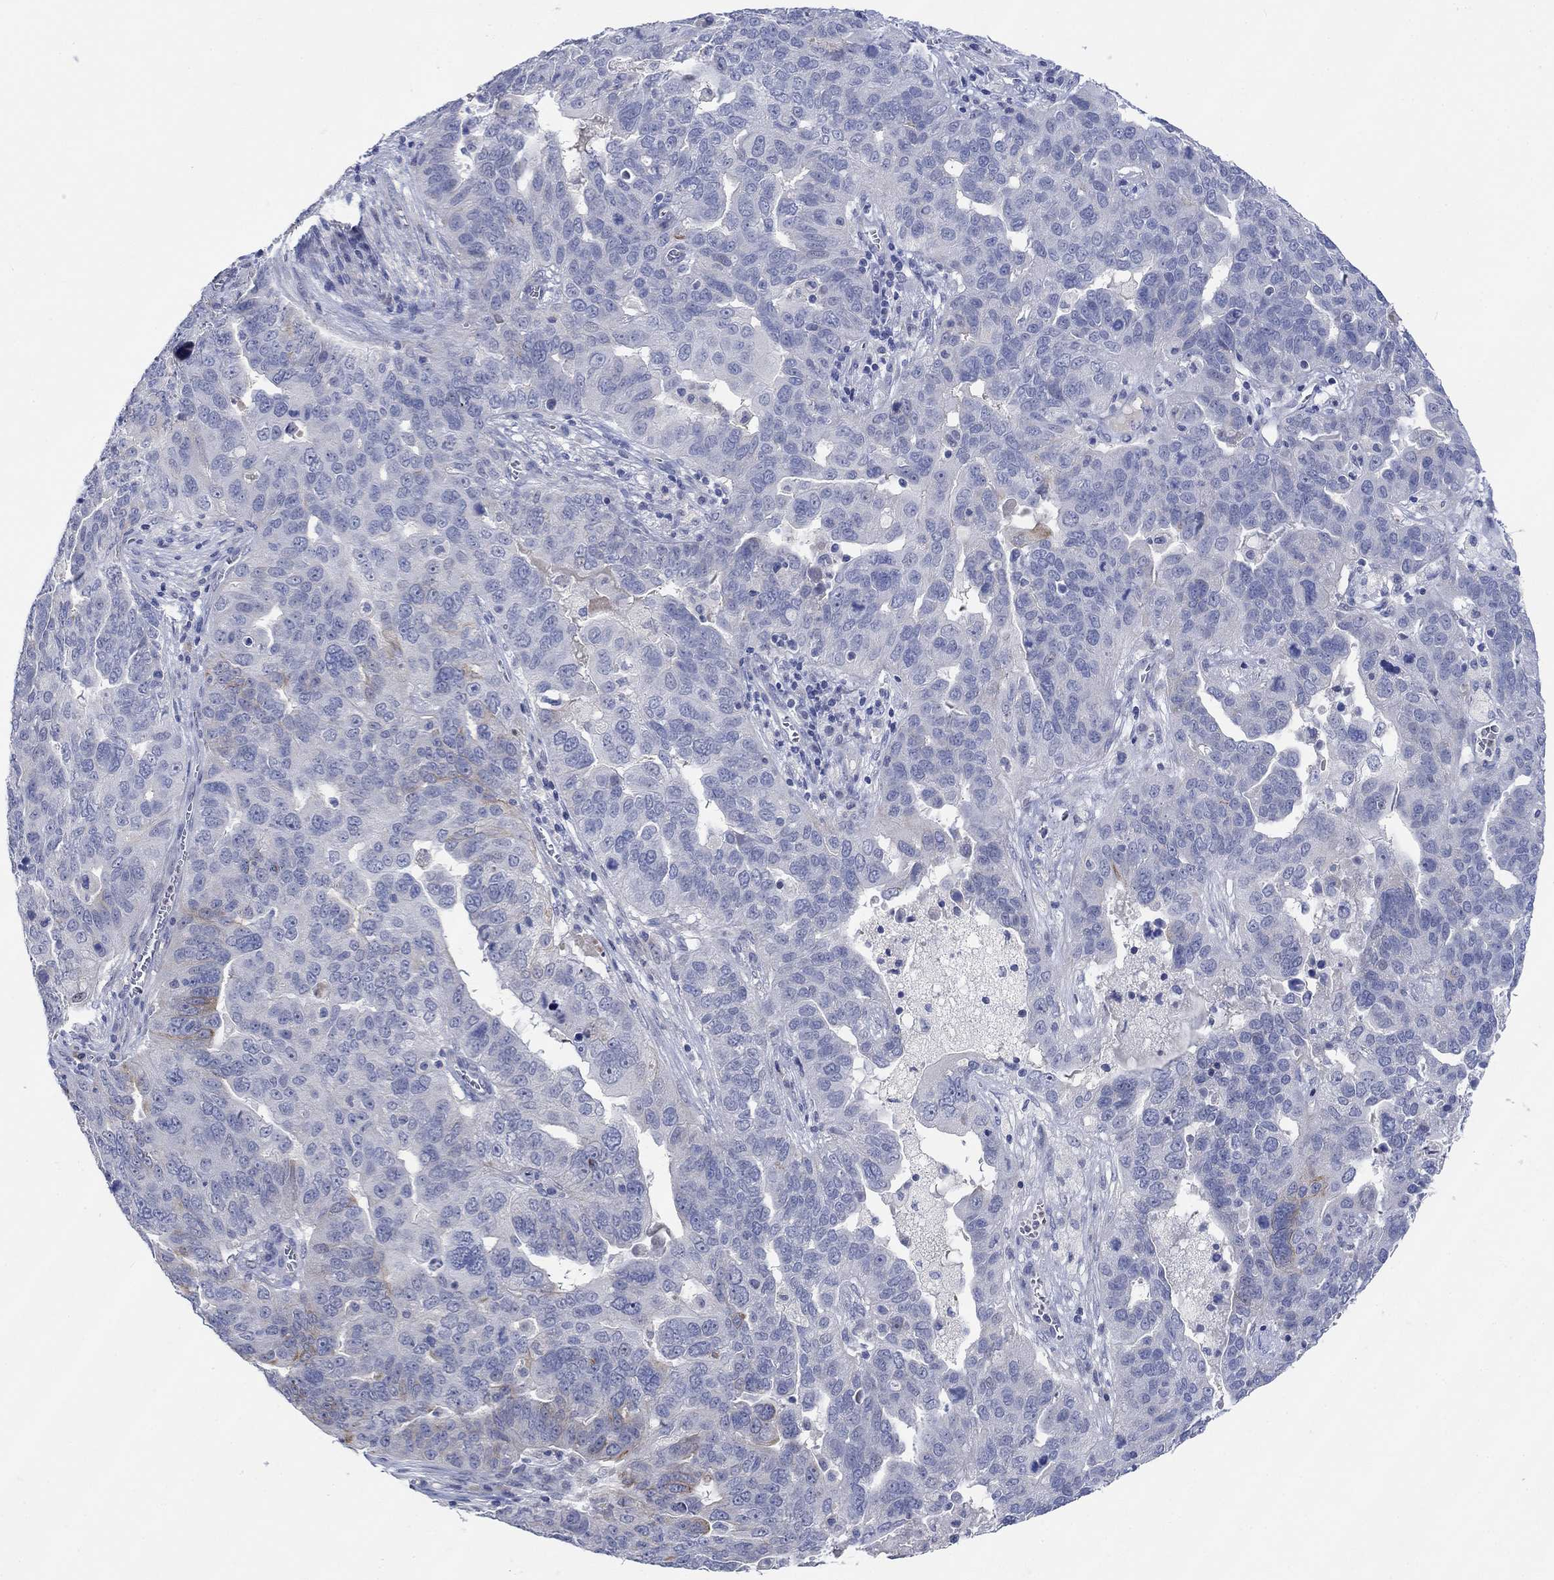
{"staining": {"intensity": "weak", "quantity": "<25%", "location": "cytoplasmic/membranous"}, "tissue": "ovarian cancer", "cell_type": "Tumor cells", "image_type": "cancer", "snomed": [{"axis": "morphology", "description": "Carcinoma, endometroid"}, {"axis": "topography", "description": "Soft tissue"}, {"axis": "topography", "description": "Ovary"}], "caption": "Immunohistochemistry of human ovarian endometroid carcinoma shows no staining in tumor cells.", "gene": "DLK1", "patient": {"sex": "female", "age": 52}}